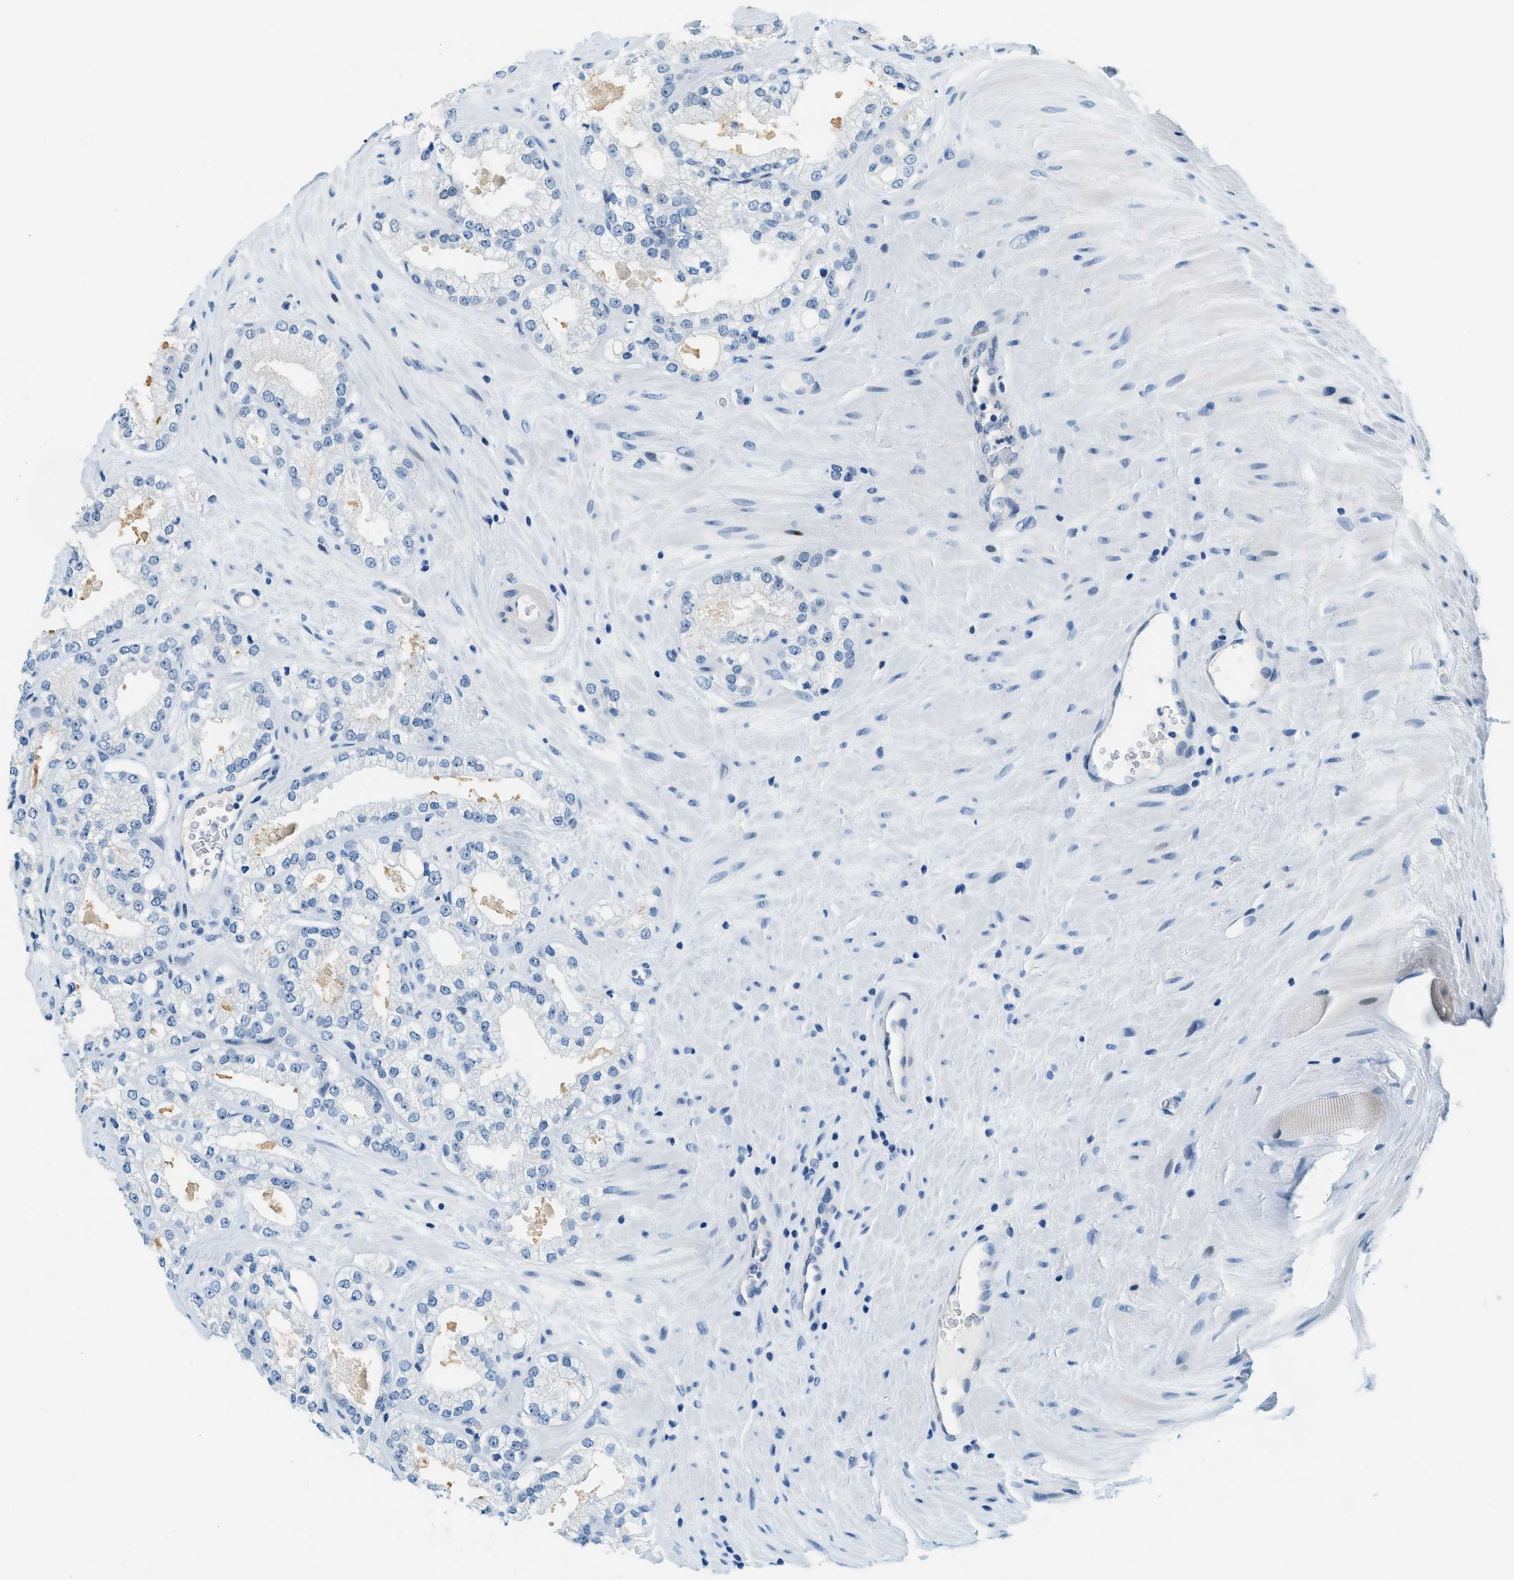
{"staining": {"intensity": "negative", "quantity": "none", "location": "none"}, "tissue": "prostate cancer", "cell_type": "Tumor cells", "image_type": "cancer", "snomed": [{"axis": "morphology", "description": "Adenocarcinoma, High grade"}, {"axis": "topography", "description": "Prostate"}], "caption": "High power microscopy histopathology image of an IHC image of high-grade adenocarcinoma (prostate), revealing no significant staining in tumor cells. Brightfield microscopy of immunohistochemistry stained with DAB (brown) and hematoxylin (blue), captured at high magnification.", "gene": "CYP4X1", "patient": {"sex": "male", "age": 71}}